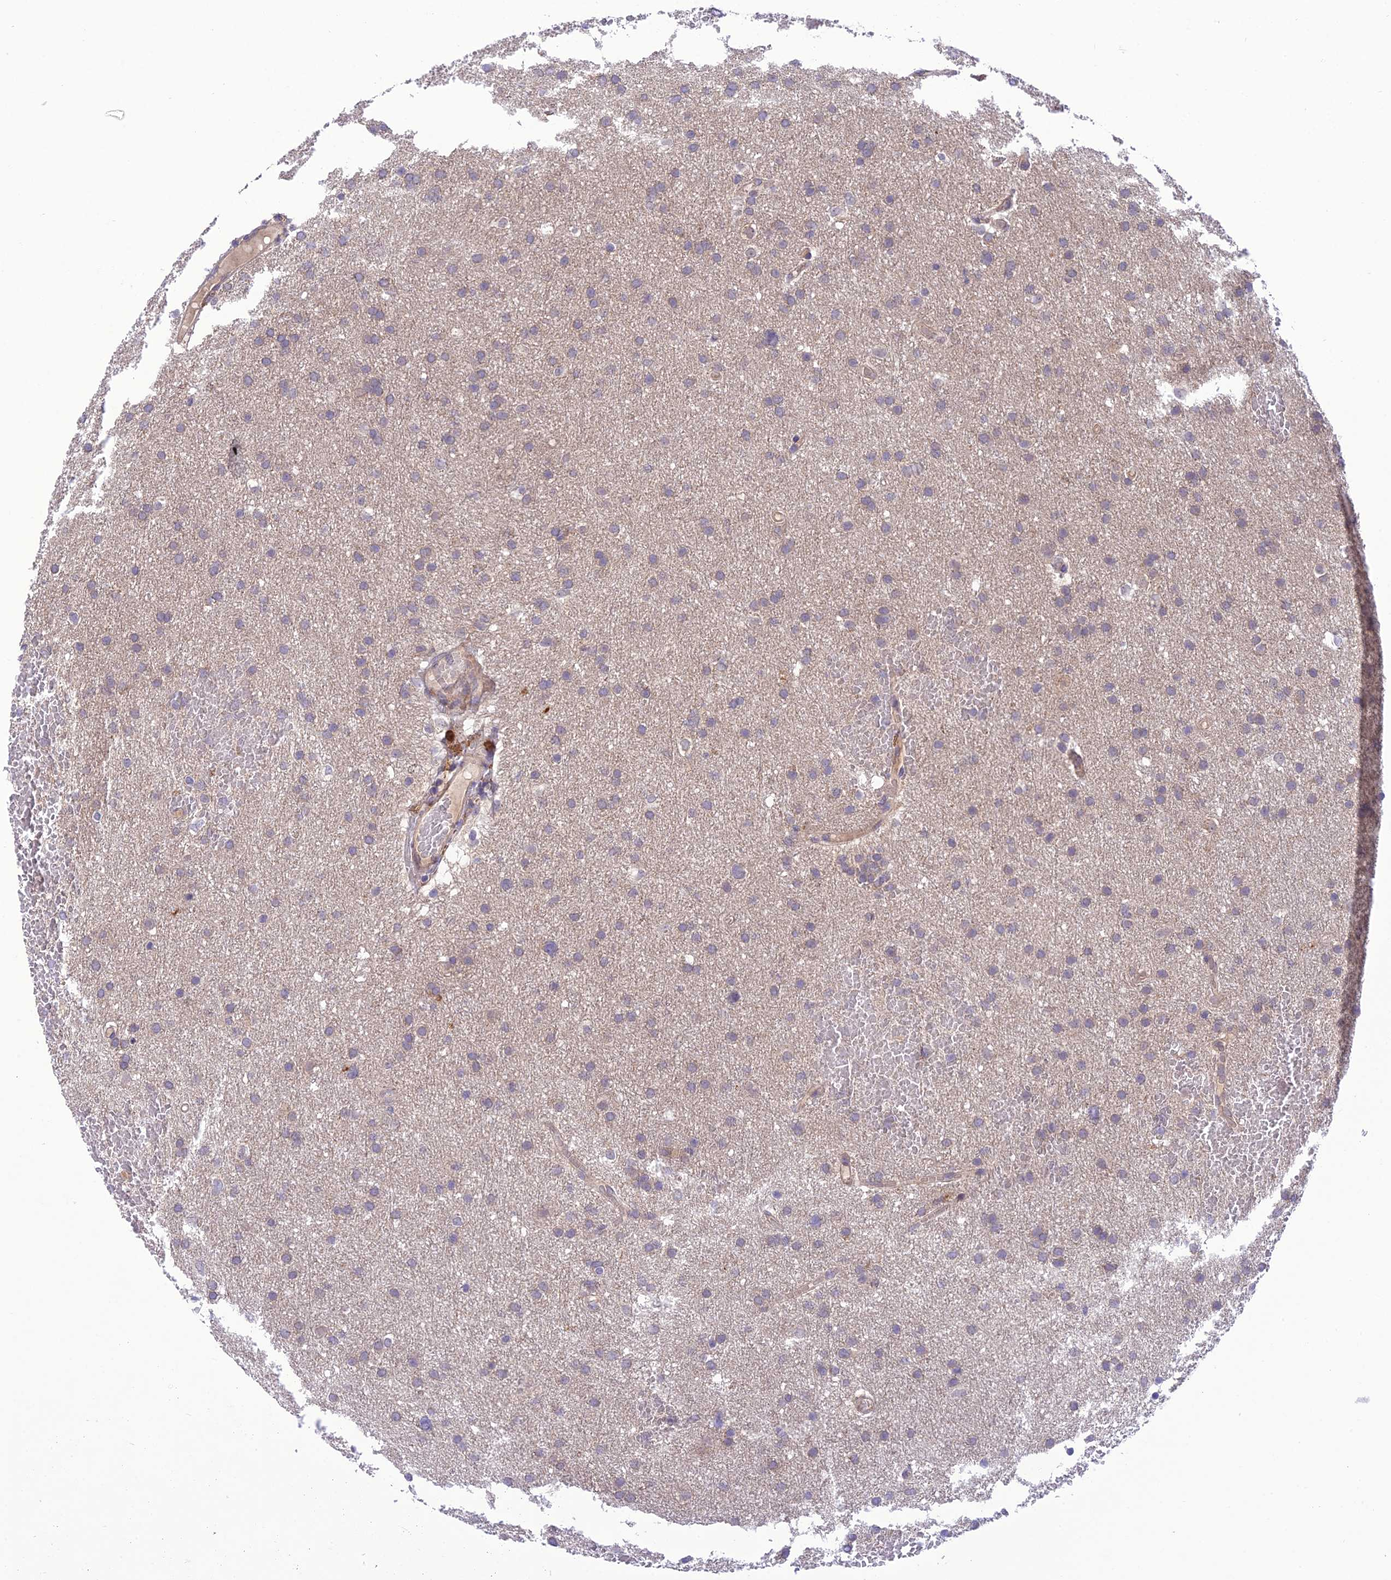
{"staining": {"intensity": "weak", "quantity": "<25%", "location": "cytoplasmic/membranous"}, "tissue": "glioma", "cell_type": "Tumor cells", "image_type": "cancer", "snomed": [{"axis": "morphology", "description": "Glioma, malignant, High grade"}, {"axis": "topography", "description": "Cerebral cortex"}], "caption": "This micrograph is of glioma stained with immunohistochemistry (IHC) to label a protein in brown with the nuclei are counter-stained blue. There is no staining in tumor cells.", "gene": "UROS", "patient": {"sex": "female", "age": 36}}